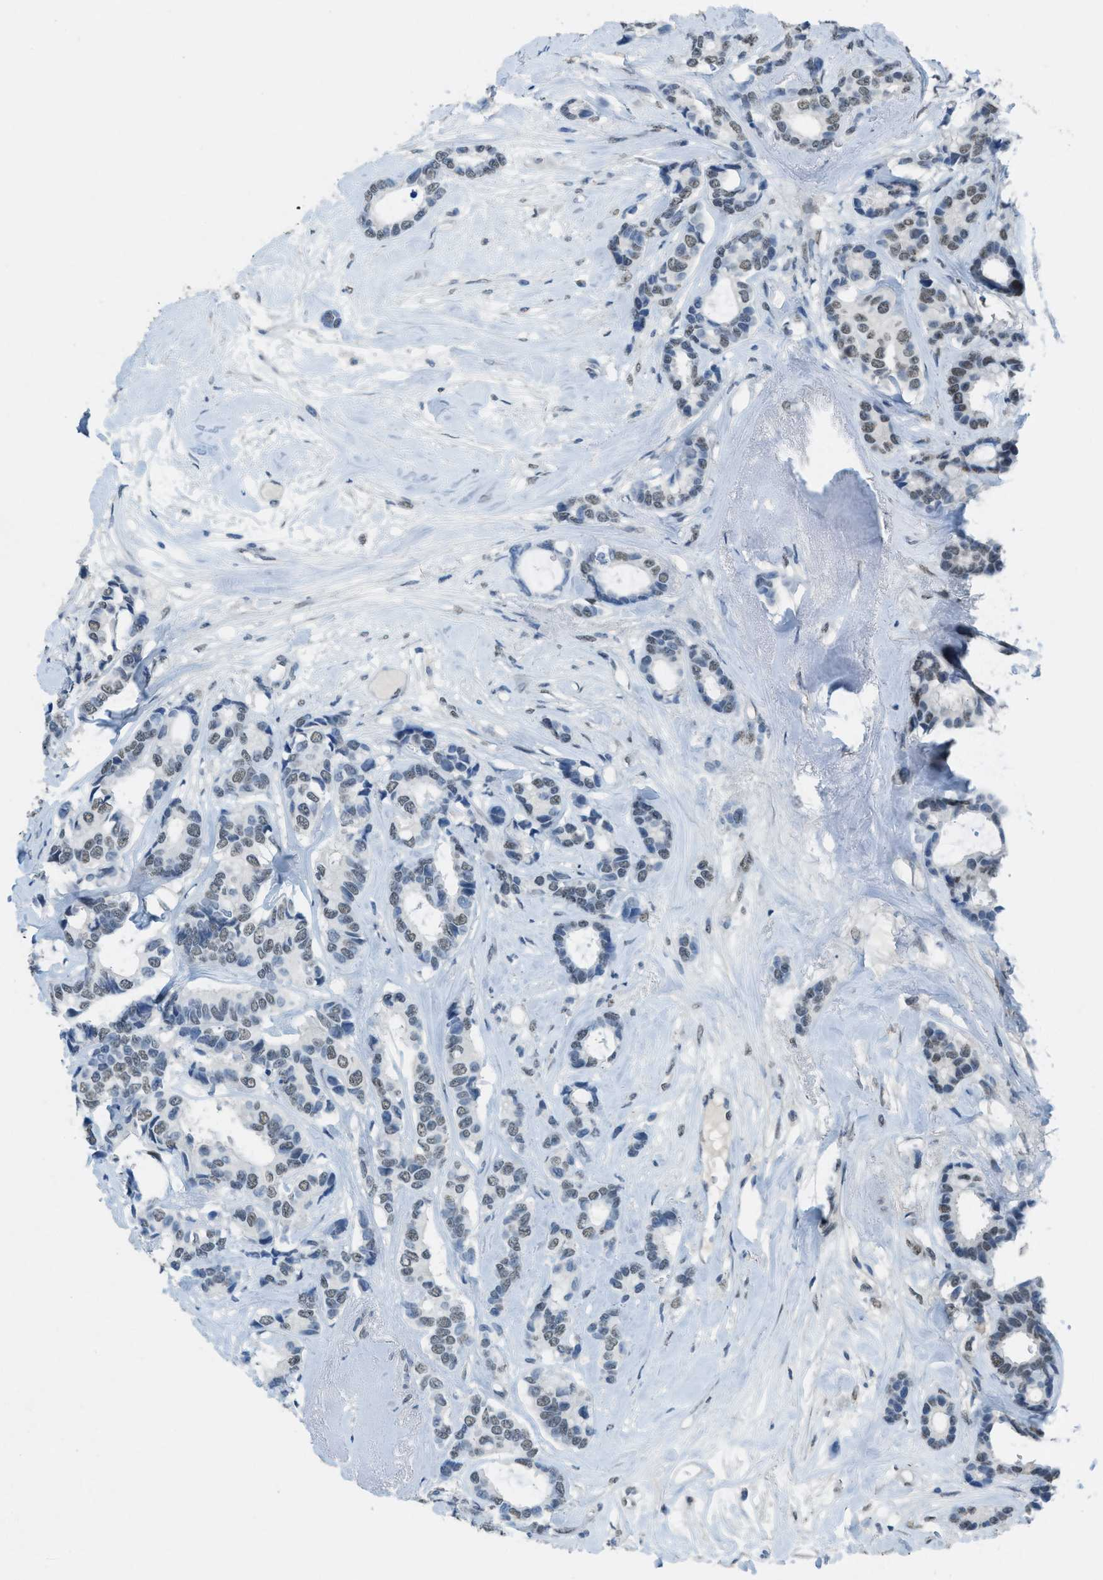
{"staining": {"intensity": "weak", "quantity": ">75%", "location": "nuclear"}, "tissue": "breast cancer", "cell_type": "Tumor cells", "image_type": "cancer", "snomed": [{"axis": "morphology", "description": "Duct carcinoma"}, {"axis": "topography", "description": "Breast"}], "caption": "Immunohistochemistry of breast cancer reveals low levels of weak nuclear positivity in approximately >75% of tumor cells.", "gene": "TTC13", "patient": {"sex": "female", "age": 87}}